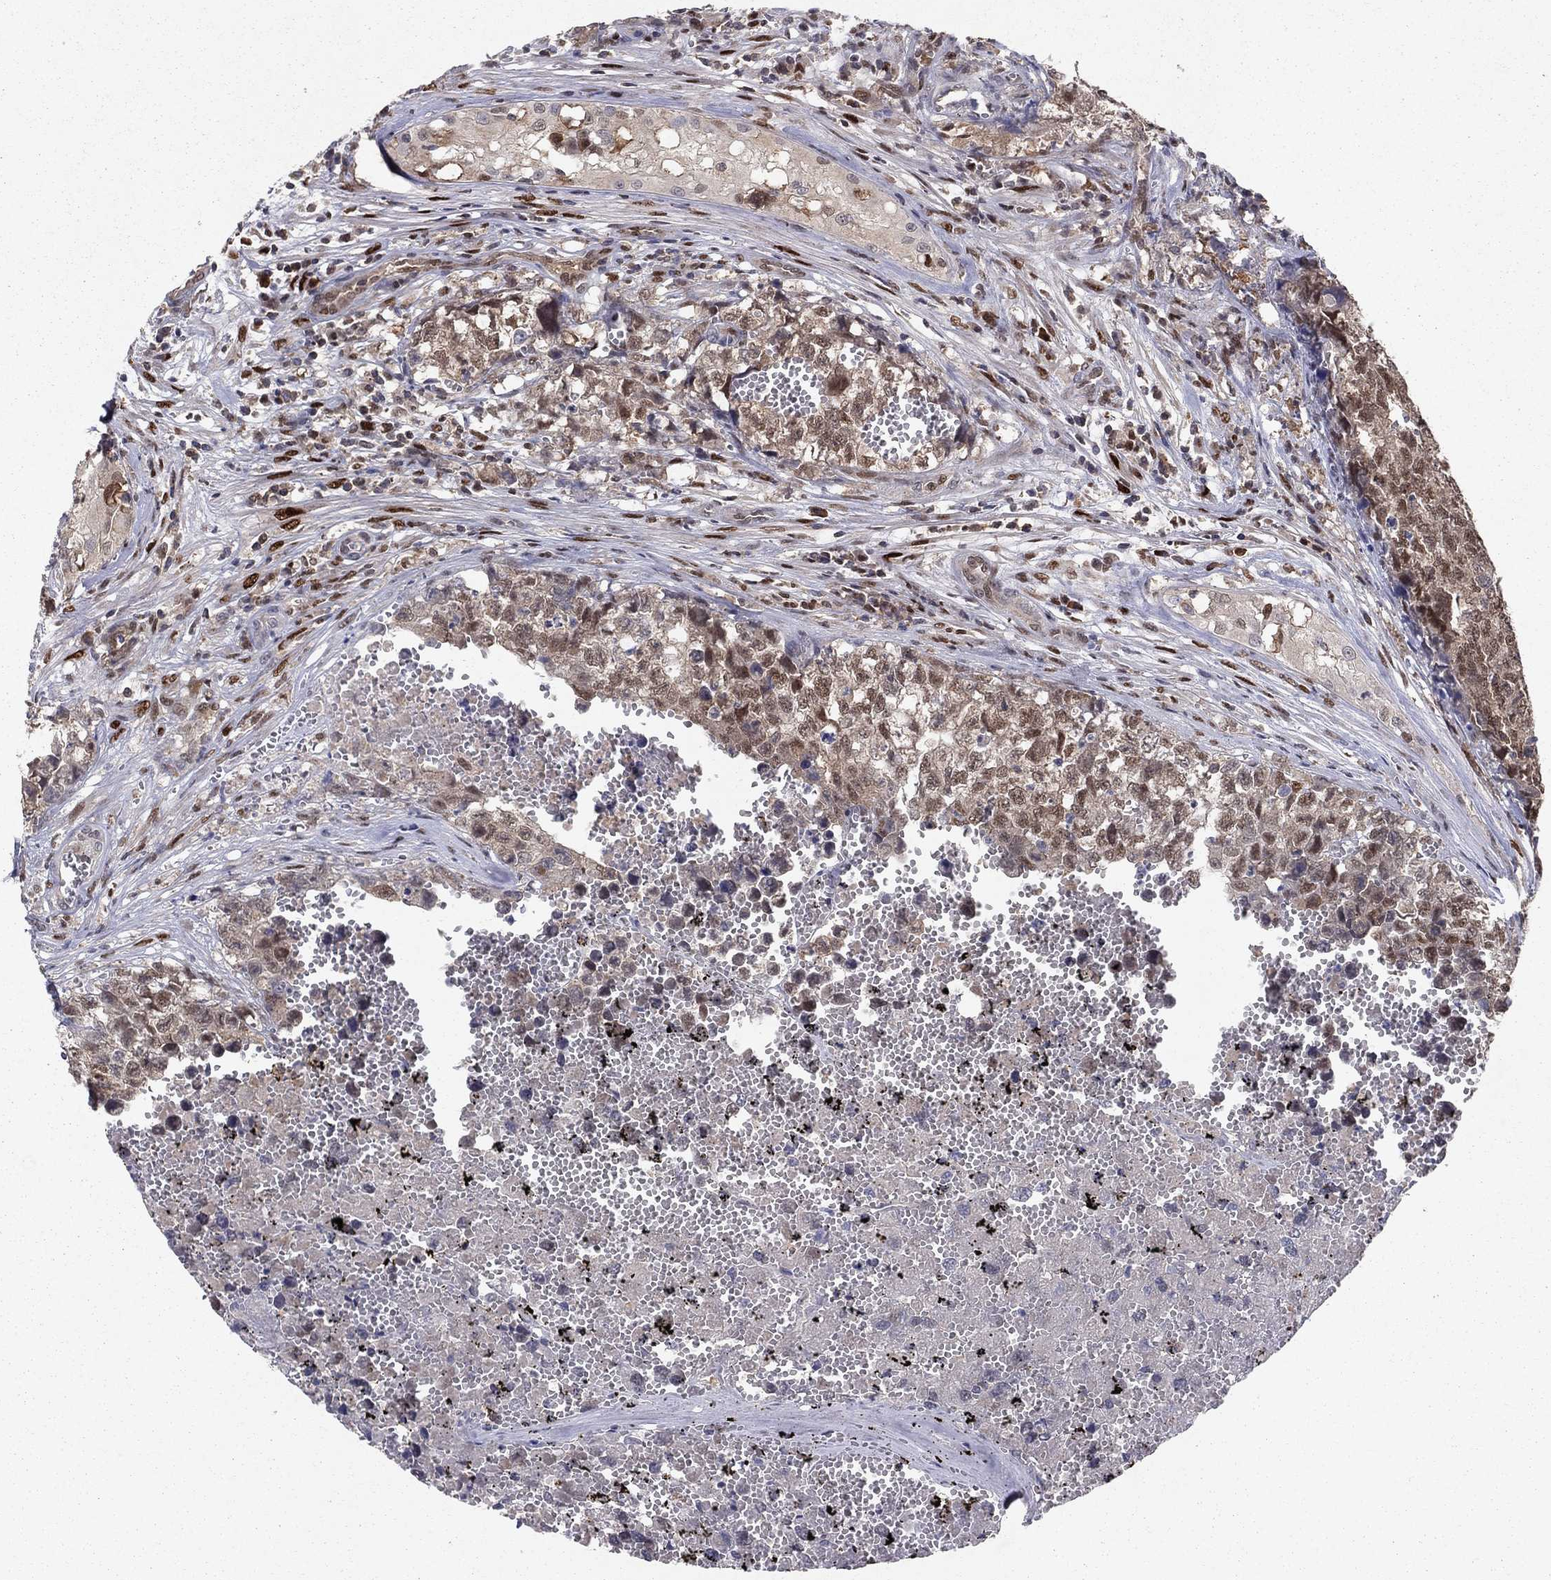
{"staining": {"intensity": "moderate", "quantity": "25%-75%", "location": "cytoplasmic/membranous"}, "tissue": "testis cancer", "cell_type": "Tumor cells", "image_type": "cancer", "snomed": [{"axis": "morphology", "description": "Seminoma, NOS"}, {"axis": "morphology", "description": "Carcinoma, Embryonal, NOS"}, {"axis": "topography", "description": "Testis"}], "caption": "Protein staining reveals moderate cytoplasmic/membranous staining in approximately 25%-75% of tumor cells in seminoma (testis). (Brightfield microscopy of DAB IHC at high magnification).", "gene": "CRTC1", "patient": {"sex": "male", "age": 22}}